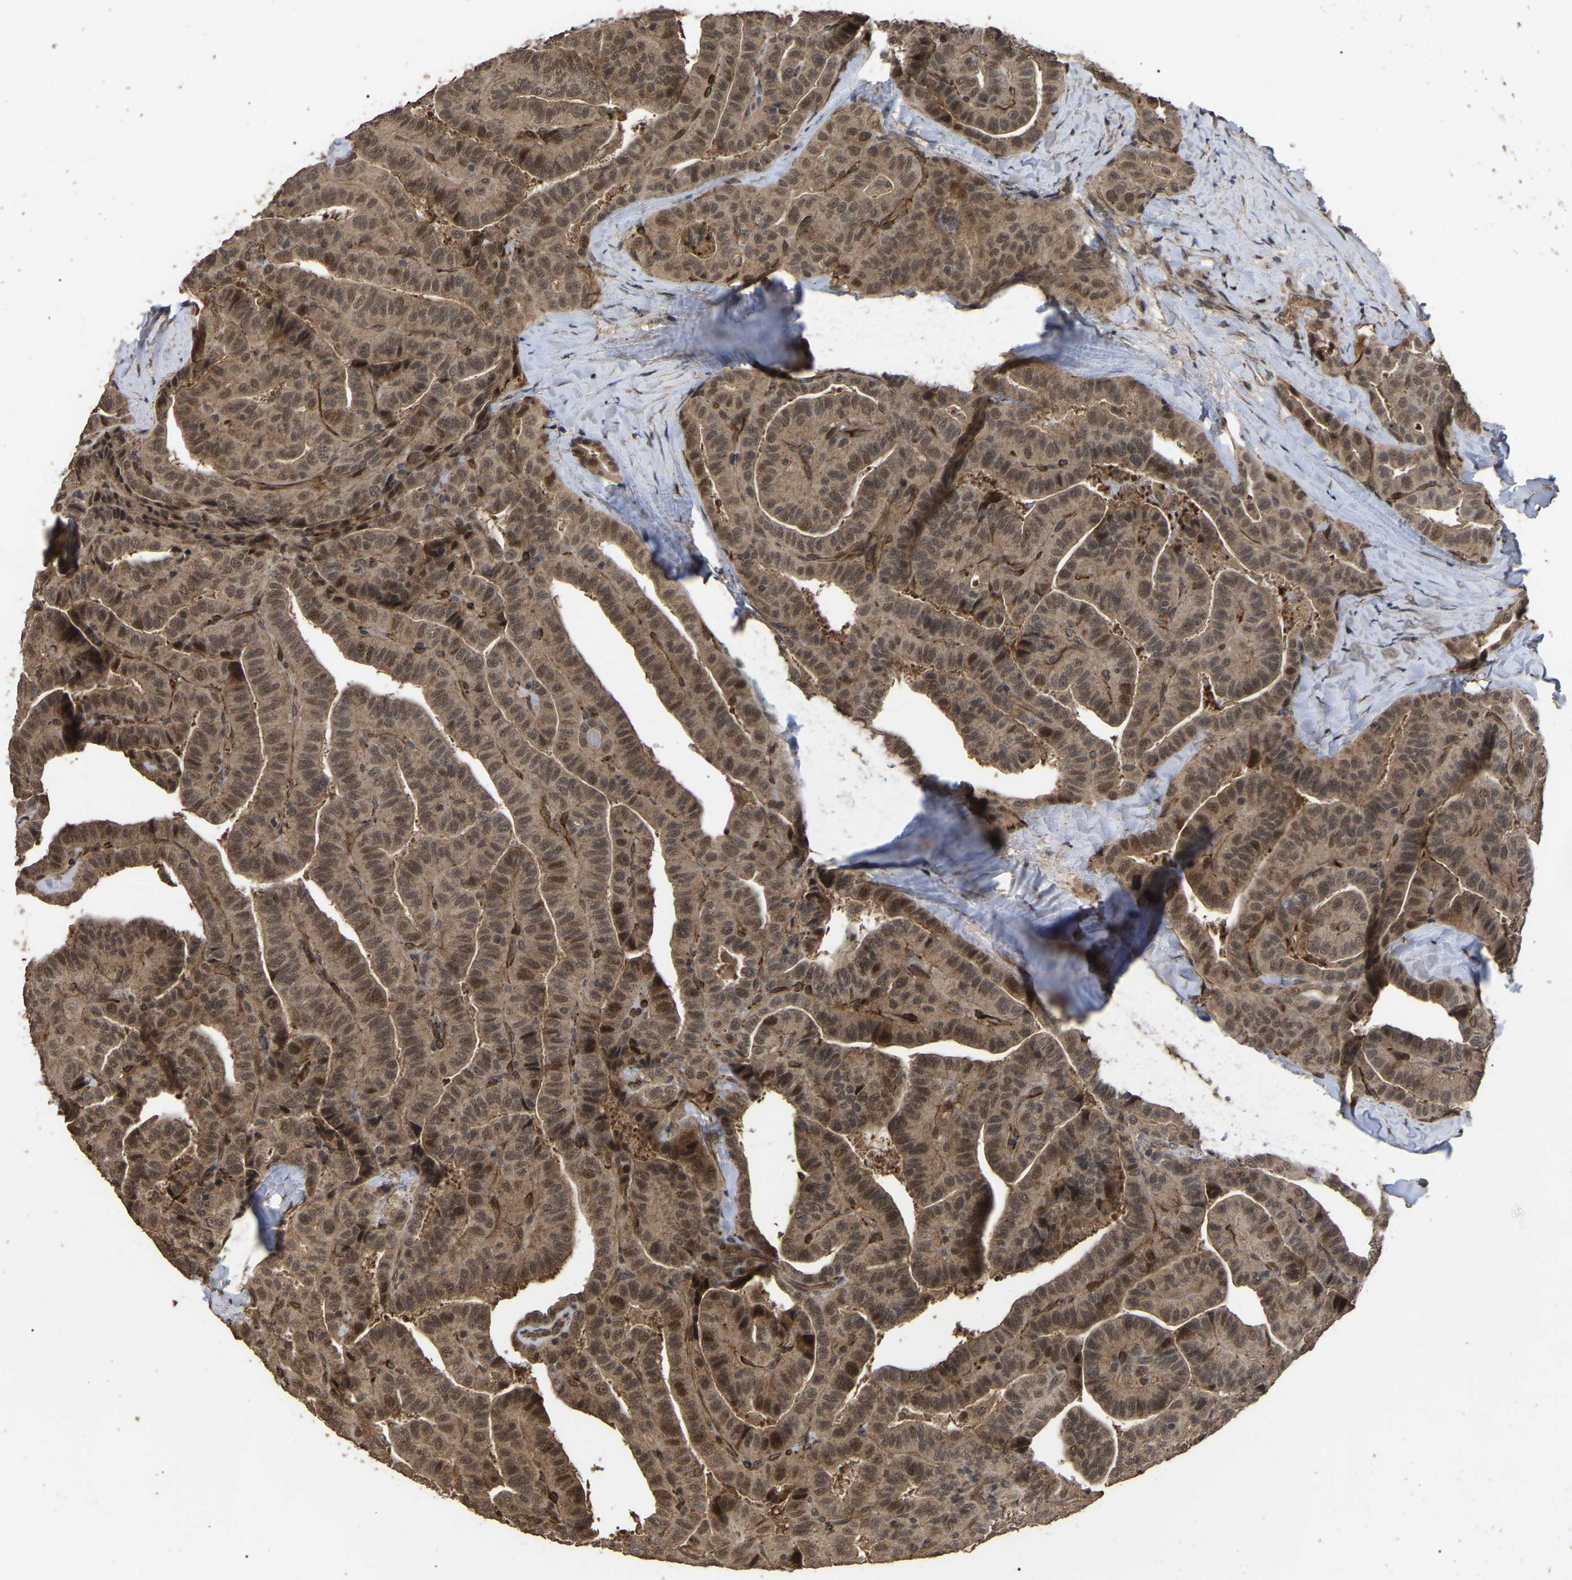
{"staining": {"intensity": "moderate", "quantity": ">75%", "location": "cytoplasmic/membranous"}, "tissue": "thyroid cancer", "cell_type": "Tumor cells", "image_type": "cancer", "snomed": [{"axis": "morphology", "description": "Papillary adenocarcinoma, NOS"}, {"axis": "topography", "description": "Thyroid gland"}], "caption": "Human thyroid cancer stained for a protein (brown) exhibits moderate cytoplasmic/membranous positive positivity in about >75% of tumor cells.", "gene": "FAM161B", "patient": {"sex": "male", "age": 77}}